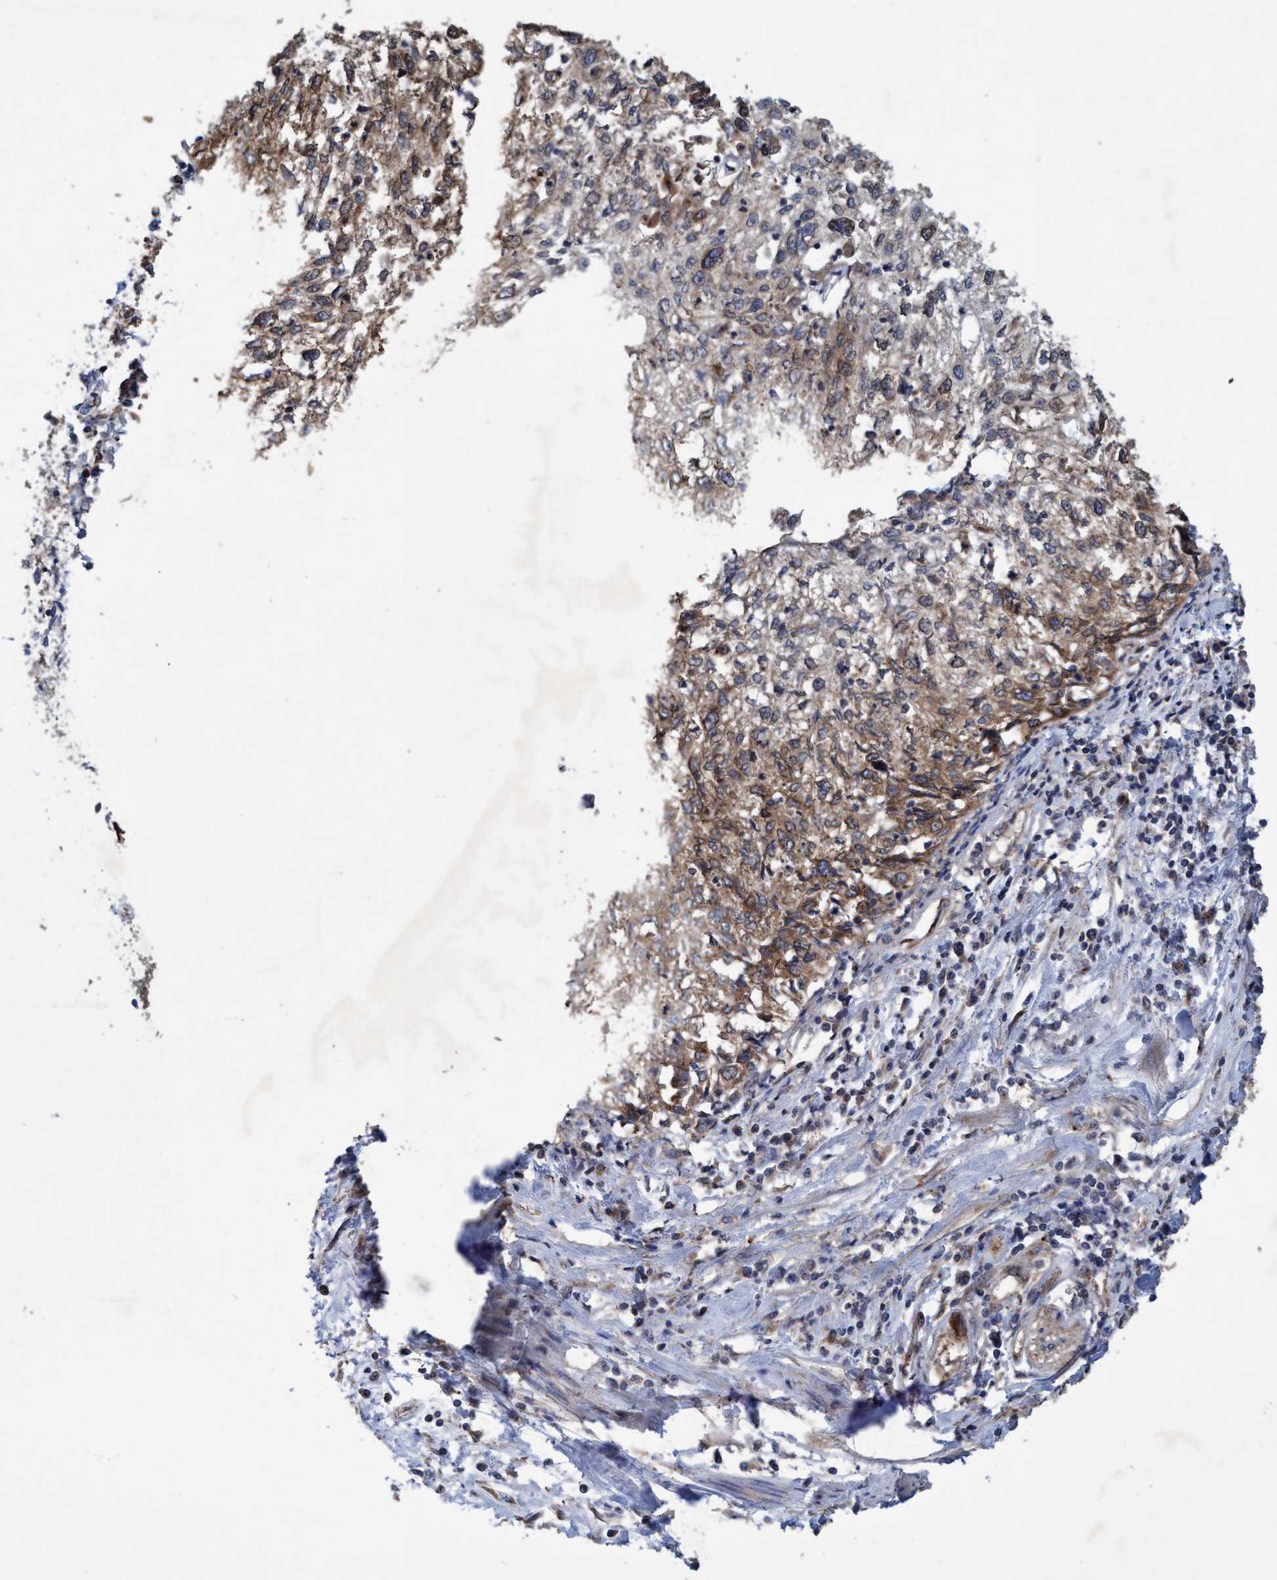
{"staining": {"intensity": "moderate", "quantity": ">75%", "location": "cytoplasmic/membranous"}, "tissue": "cervical cancer", "cell_type": "Tumor cells", "image_type": "cancer", "snomed": [{"axis": "morphology", "description": "Squamous cell carcinoma, NOS"}, {"axis": "topography", "description": "Cervix"}], "caption": "Immunohistochemistry (IHC) photomicrograph of neoplastic tissue: human cervical cancer (squamous cell carcinoma) stained using IHC reveals medium levels of moderate protein expression localized specifically in the cytoplasmic/membranous of tumor cells, appearing as a cytoplasmic/membranous brown color.", "gene": "BICD2", "patient": {"sex": "female", "age": 57}}